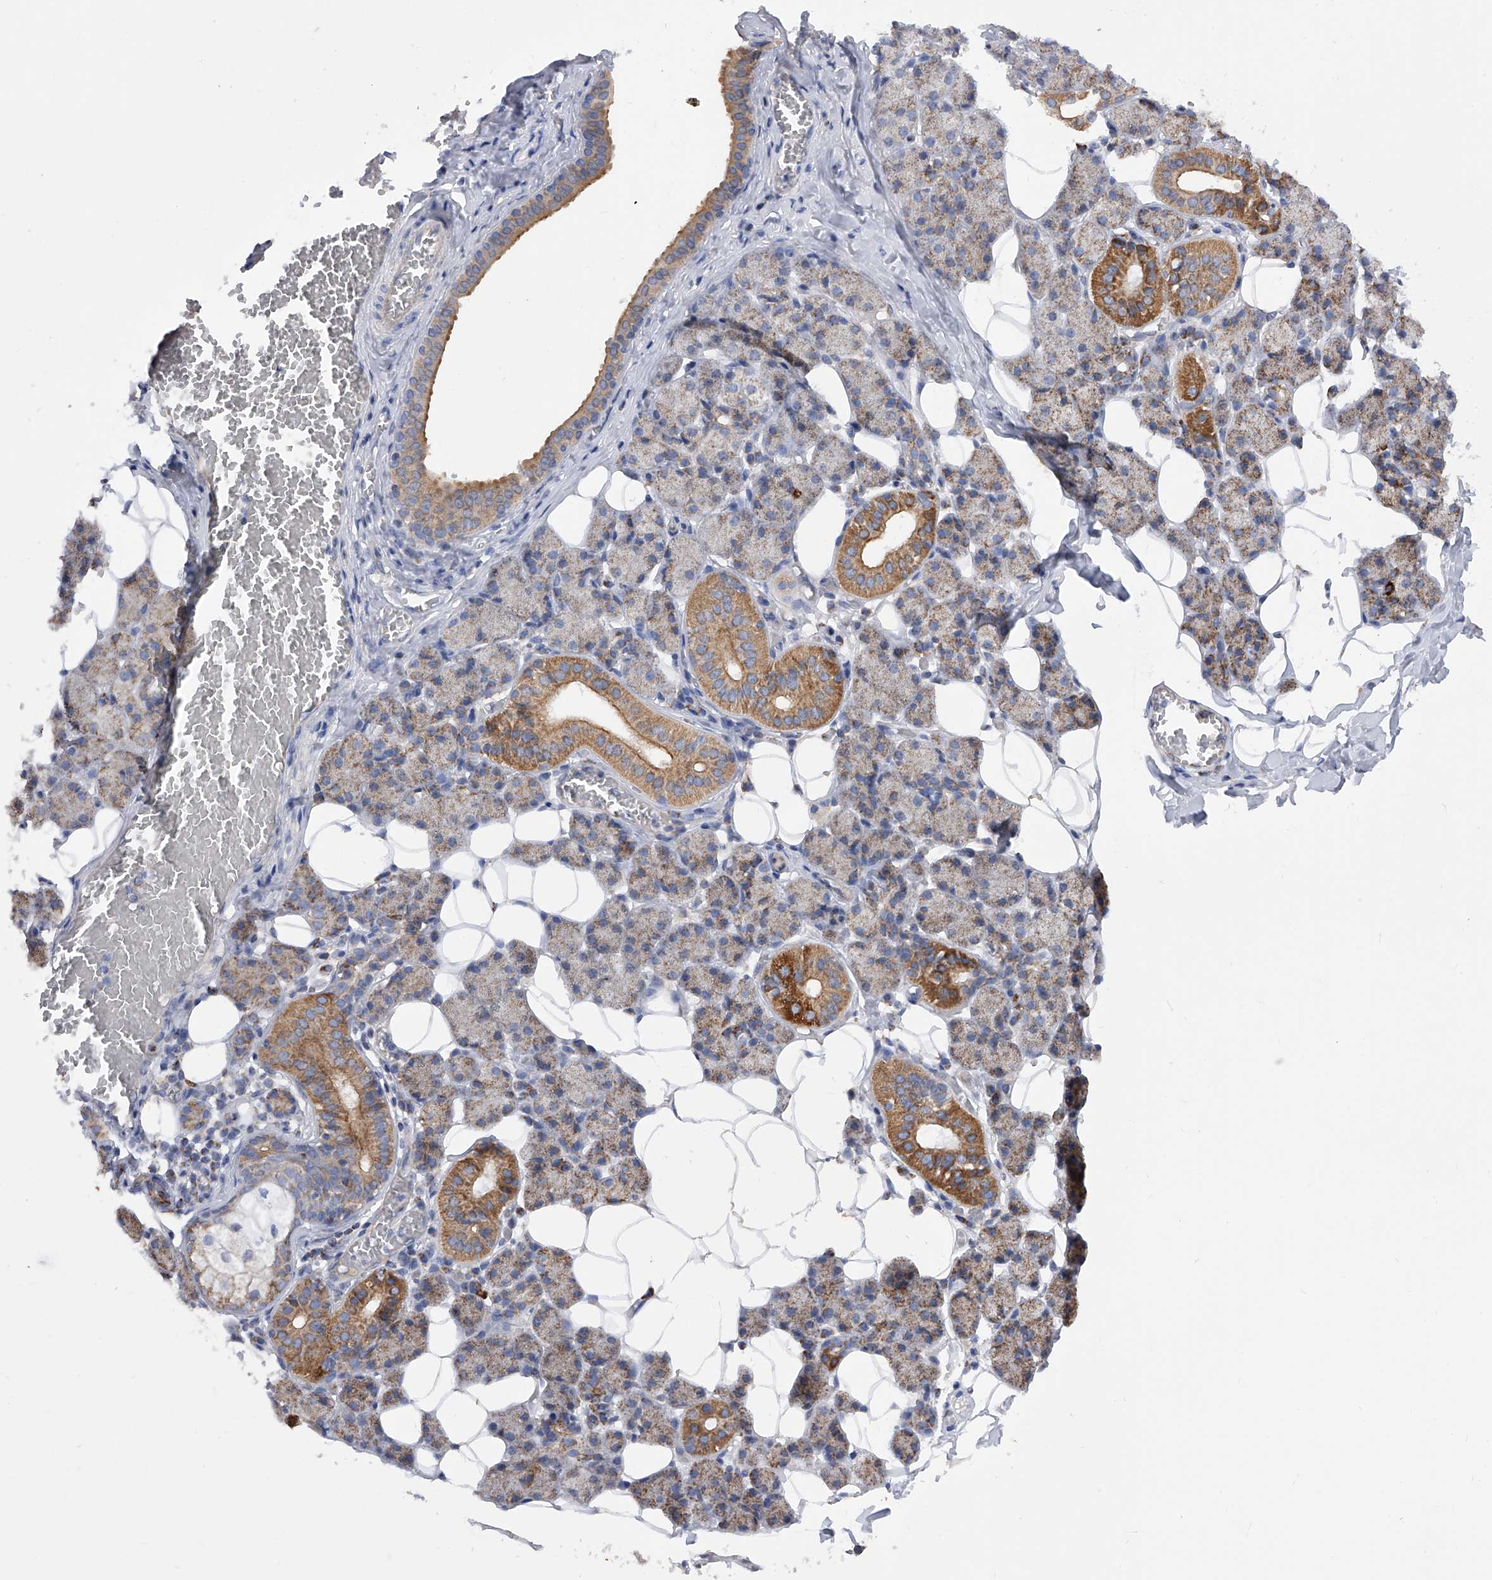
{"staining": {"intensity": "moderate", "quantity": ">75%", "location": "cytoplasmic/membranous"}, "tissue": "salivary gland", "cell_type": "Glandular cells", "image_type": "normal", "snomed": [{"axis": "morphology", "description": "Normal tissue, NOS"}, {"axis": "topography", "description": "Salivary gland"}], "caption": "Immunohistochemistry micrograph of unremarkable salivary gland stained for a protein (brown), which displays medium levels of moderate cytoplasmic/membranous staining in about >75% of glandular cells.", "gene": "PDSS2", "patient": {"sex": "female", "age": 33}}